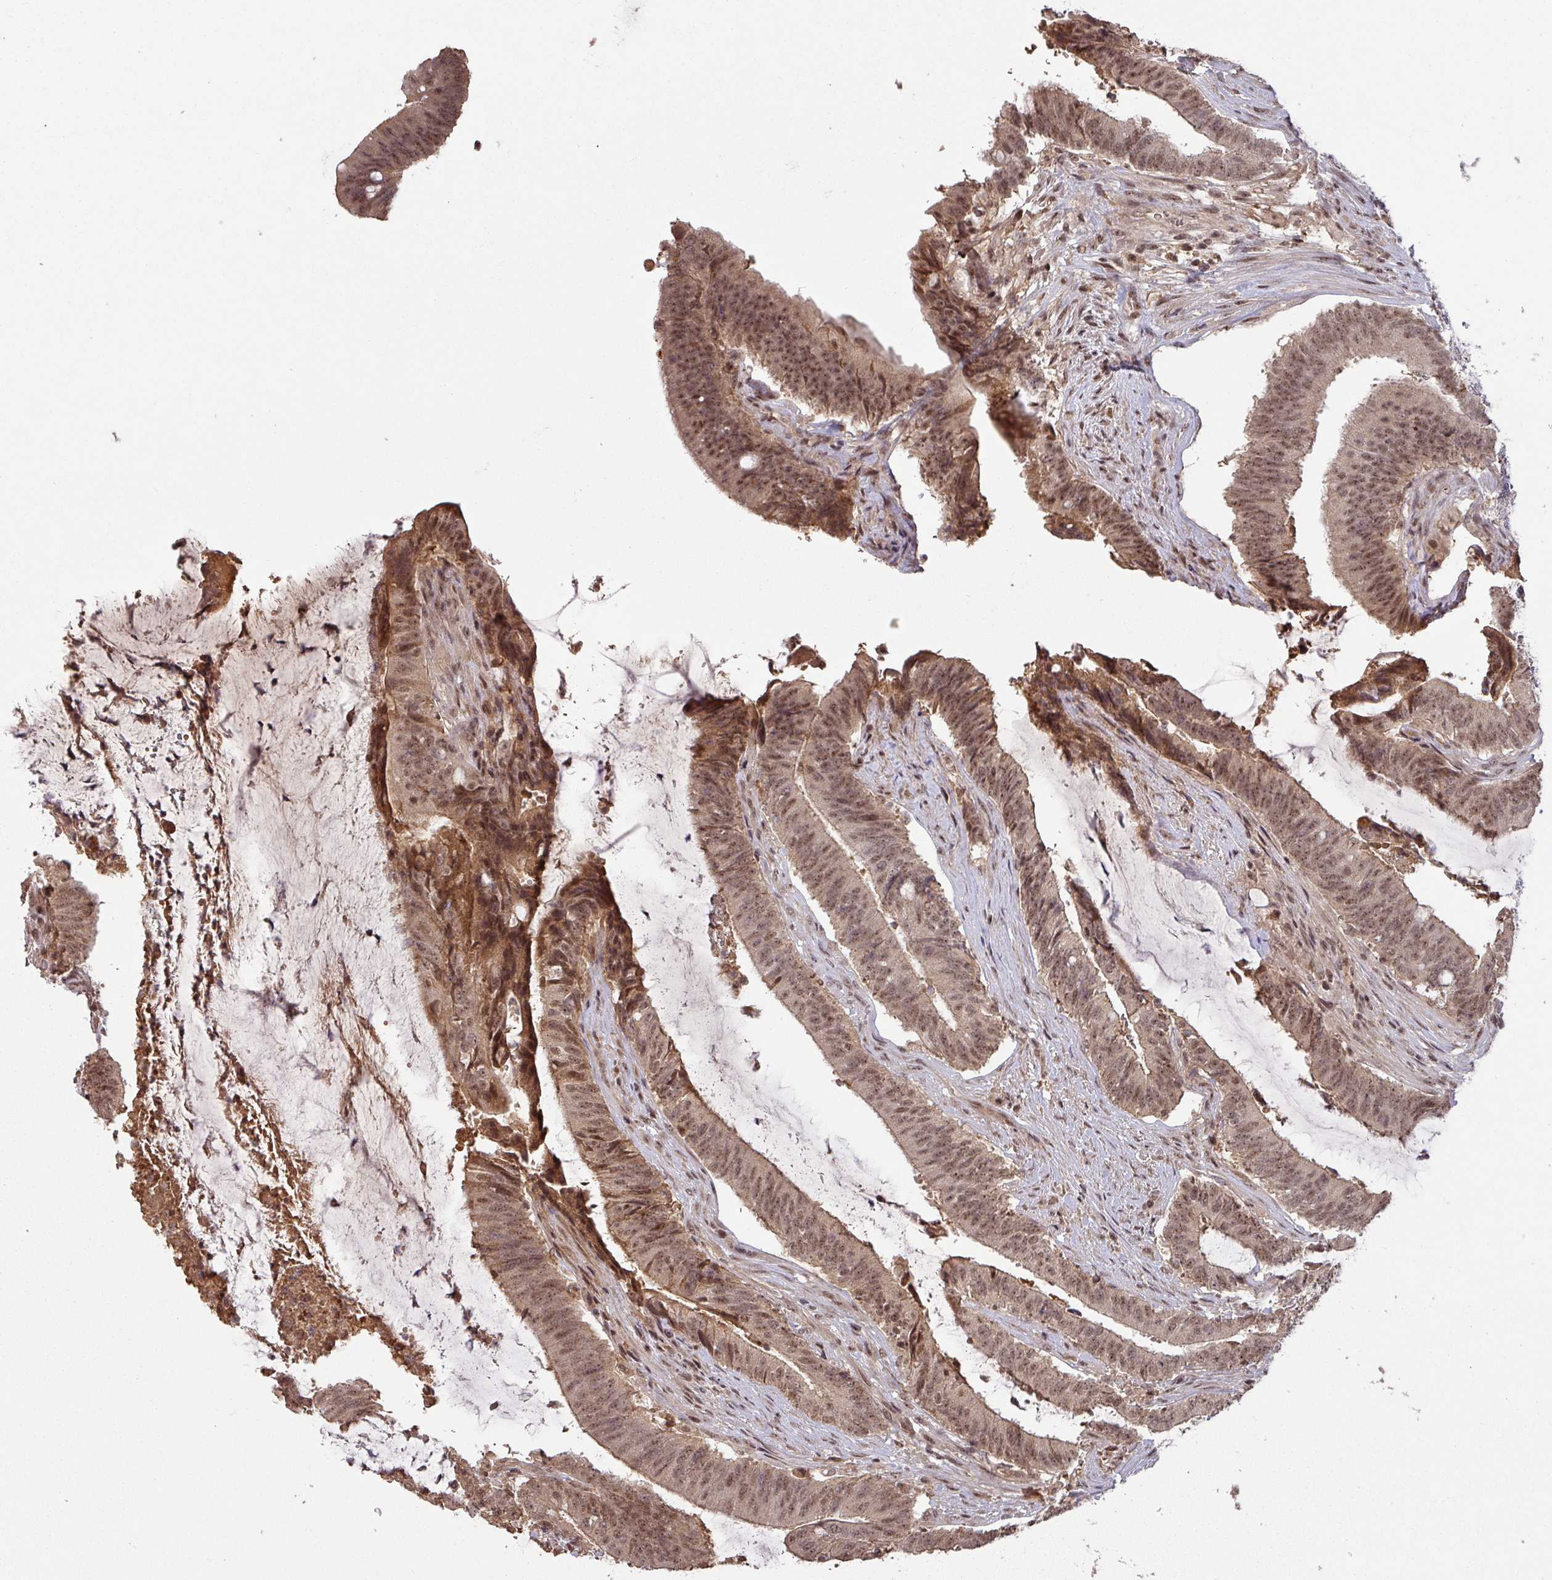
{"staining": {"intensity": "moderate", "quantity": ">75%", "location": "cytoplasmic/membranous,nuclear"}, "tissue": "colorectal cancer", "cell_type": "Tumor cells", "image_type": "cancer", "snomed": [{"axis": "morphology", "description": "Adenocarcinoma, NOS"}, {"axis": "topography", "description": "Colon"}], "caption": "IHC (DAB (3,3'-diaminobenzidine)) staining of colorectal adenocarcinoma displays moderate cytoplasmic/membranous and nuclear protein positivity in approximately >75% of tumor cells.", "gene": "ZBTB14", "patient": {"sex": "female", "age": 43}}